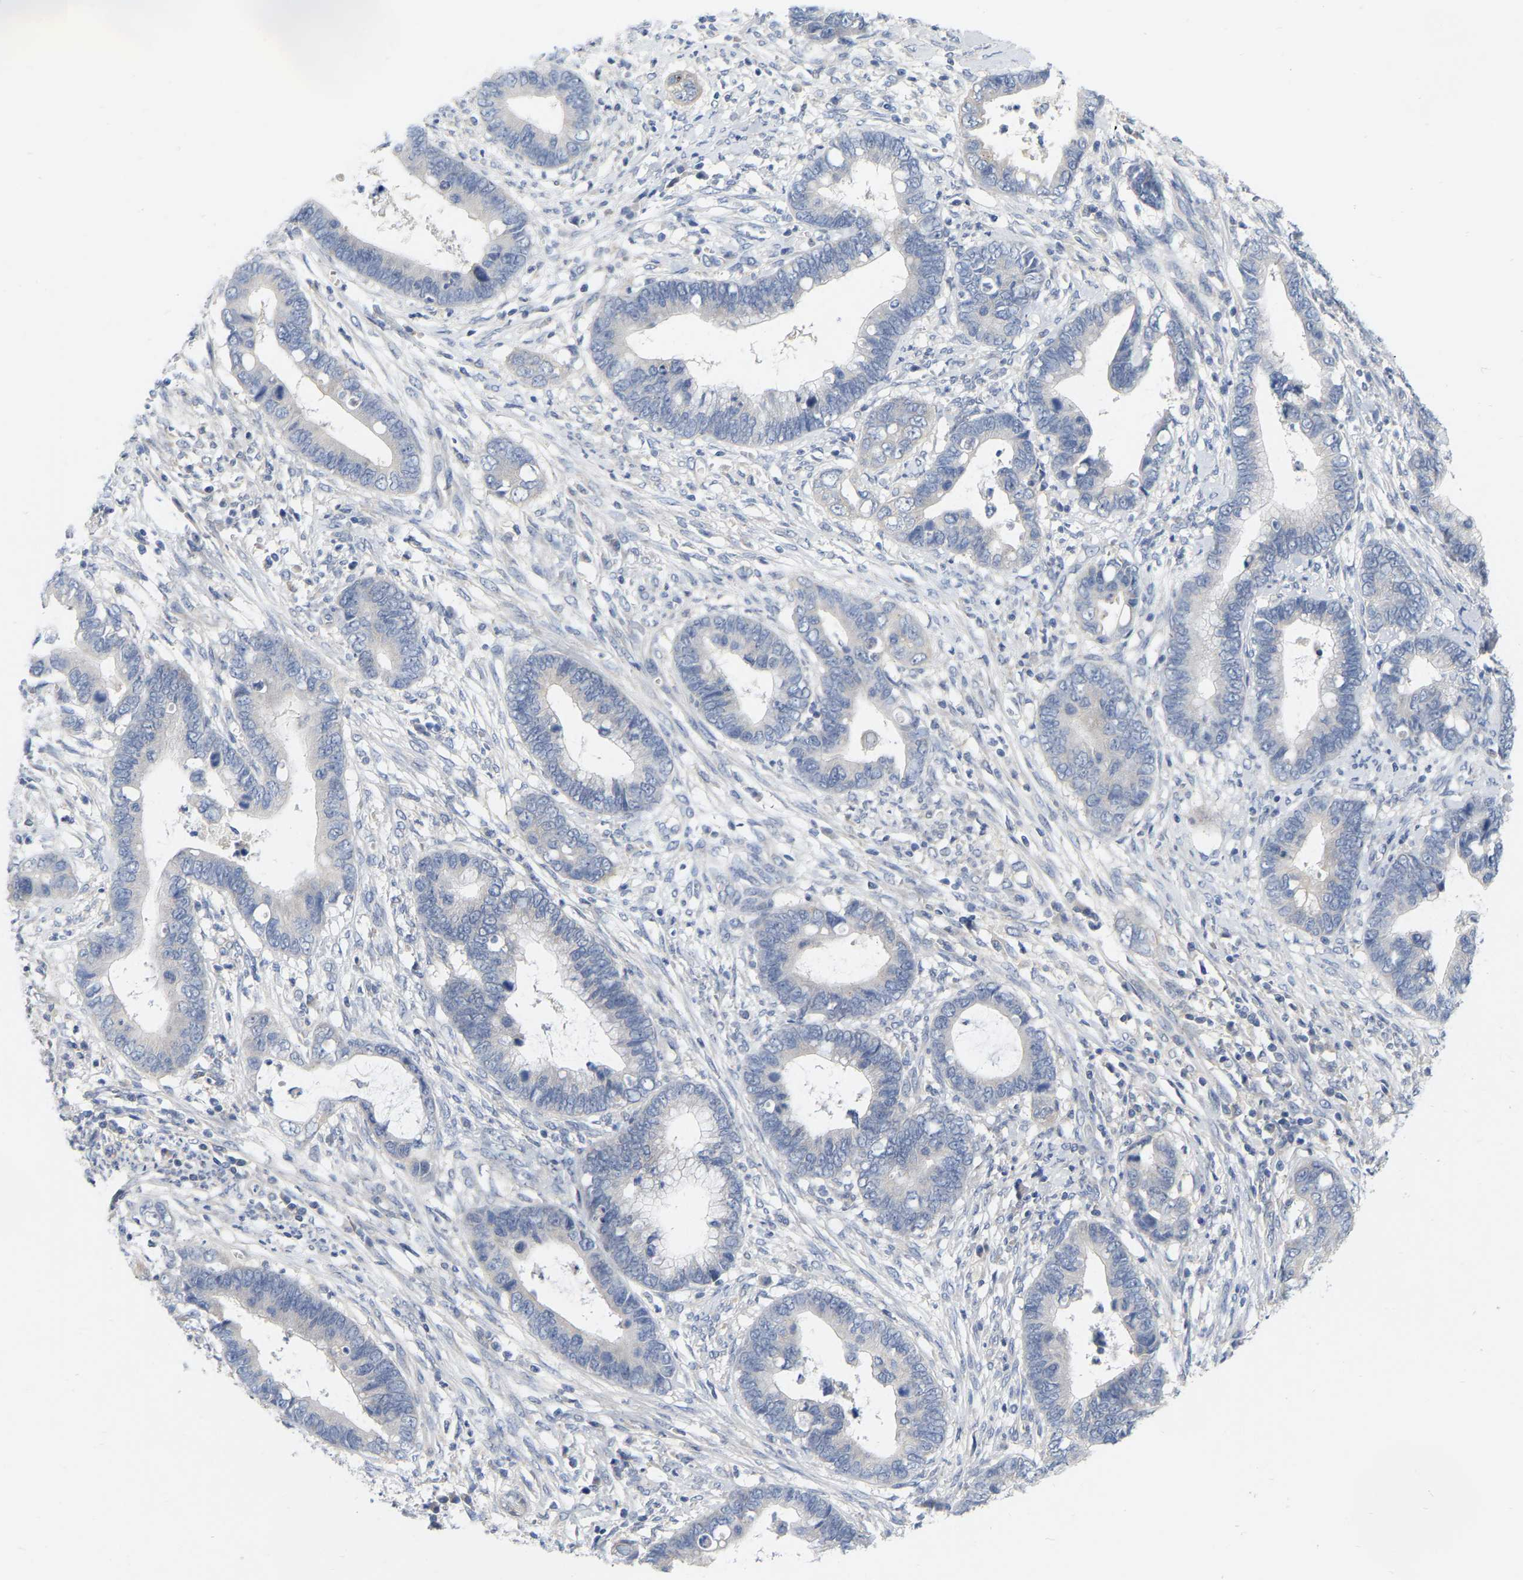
{"staining": {"intensity": "negative", "quantity": "none", "location": "none"}, "tissue": "cervical cancer", "cell_type": "Tumor cells", "image_type": "cancer", "snomed": [{"axis": "morphology", "description": "Adenocarcinoma, NOS"}, {"axis": "topography", "description": "Cervix"}], "caption": "Tumor cells are negative for brown protein staining in adenocarcinoma (cervical).", "gene": "WIPI2", "patient": {"sex": "female", "age": 44}}